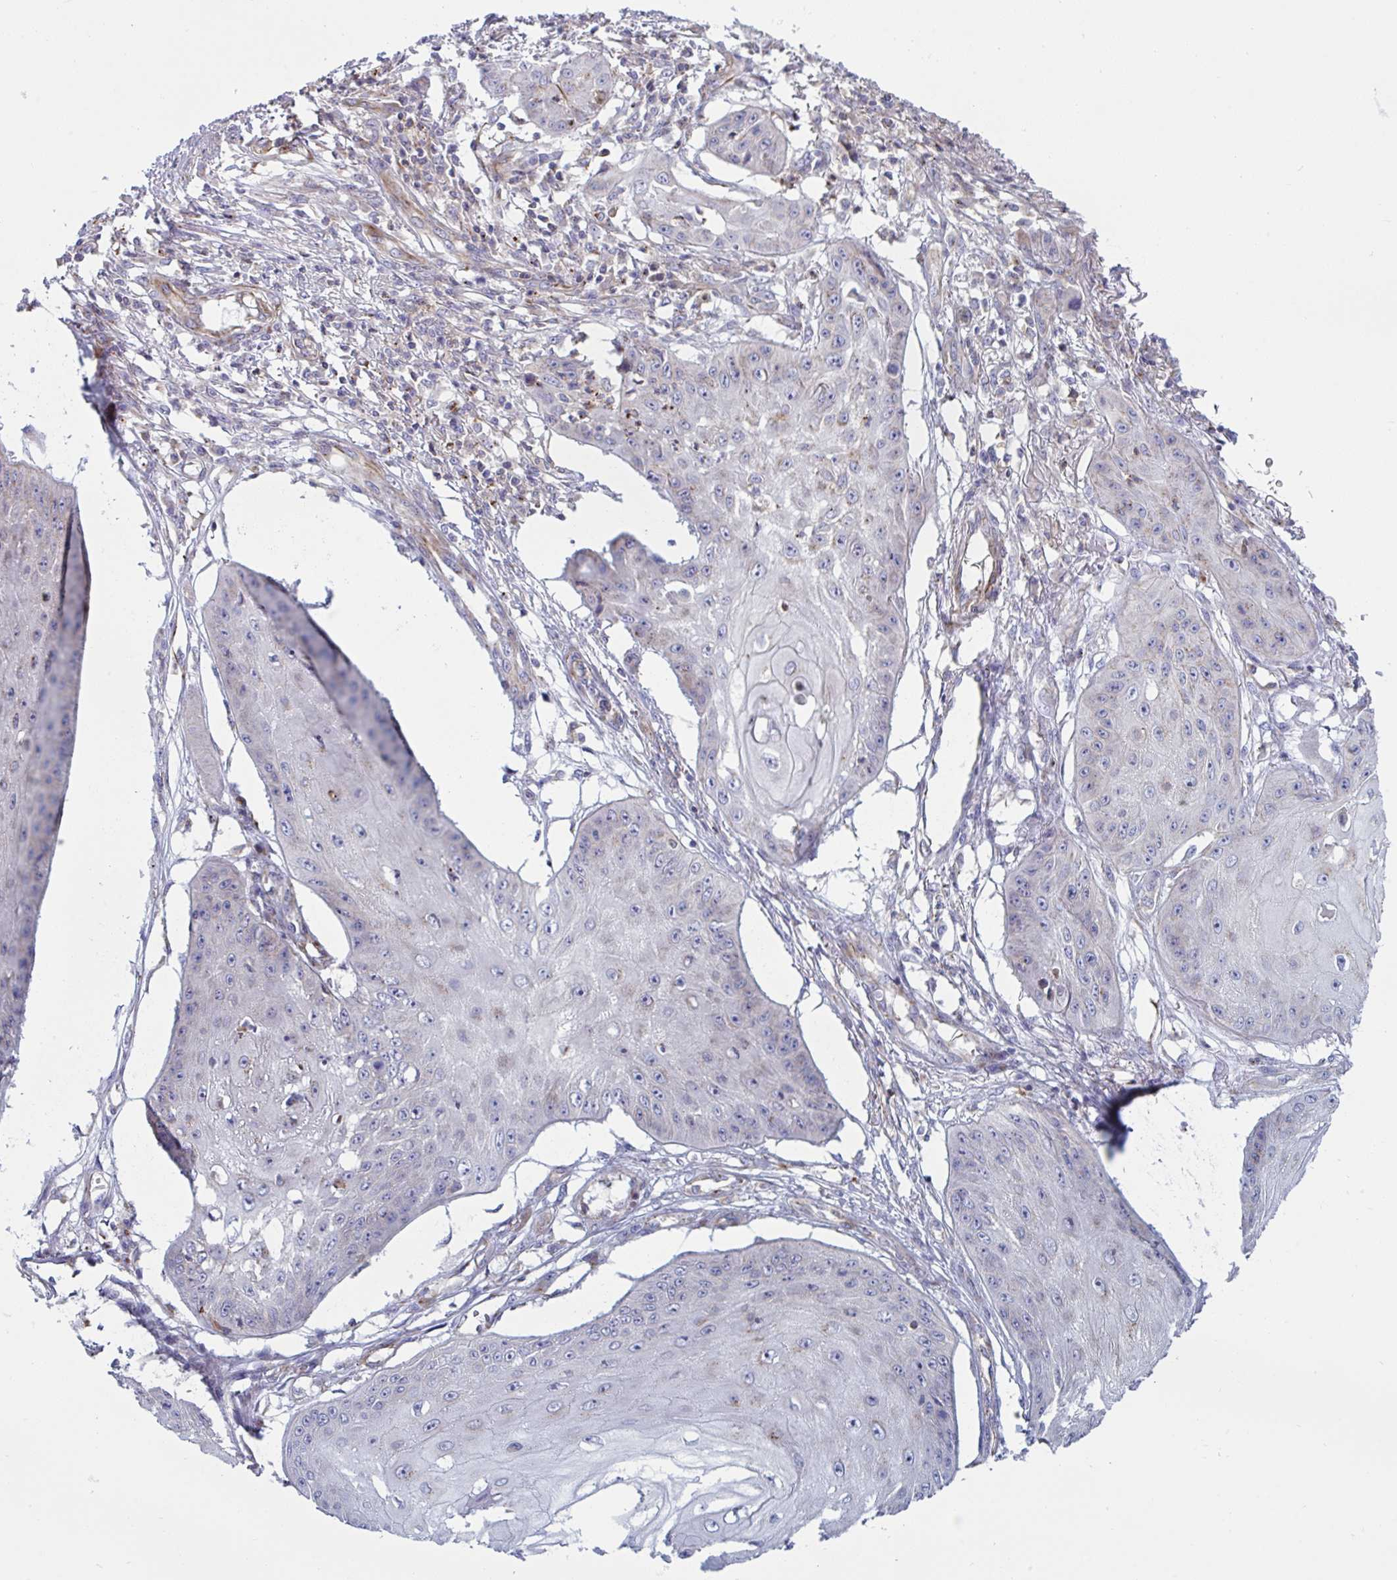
{"staining": {"intensity": "negative", "quantity": "none", "location": "none"}, "tissue": "skin cancer", "cell_type": "Tumor cells", "image_type": "cancer", "snomed": [{"axis": "morphology", "description": "Squamous cell carcinoma, NOS"}, {"axis": "topography", "description": "Skin"}], "caption": "A high-resolution image shows IHC staining of squamous cell carcinoma (skin), which demonstrates no significant expression in tumor cells.", "gene": "SLC9A6", "patient": {"sex": "male", "age": 70}}